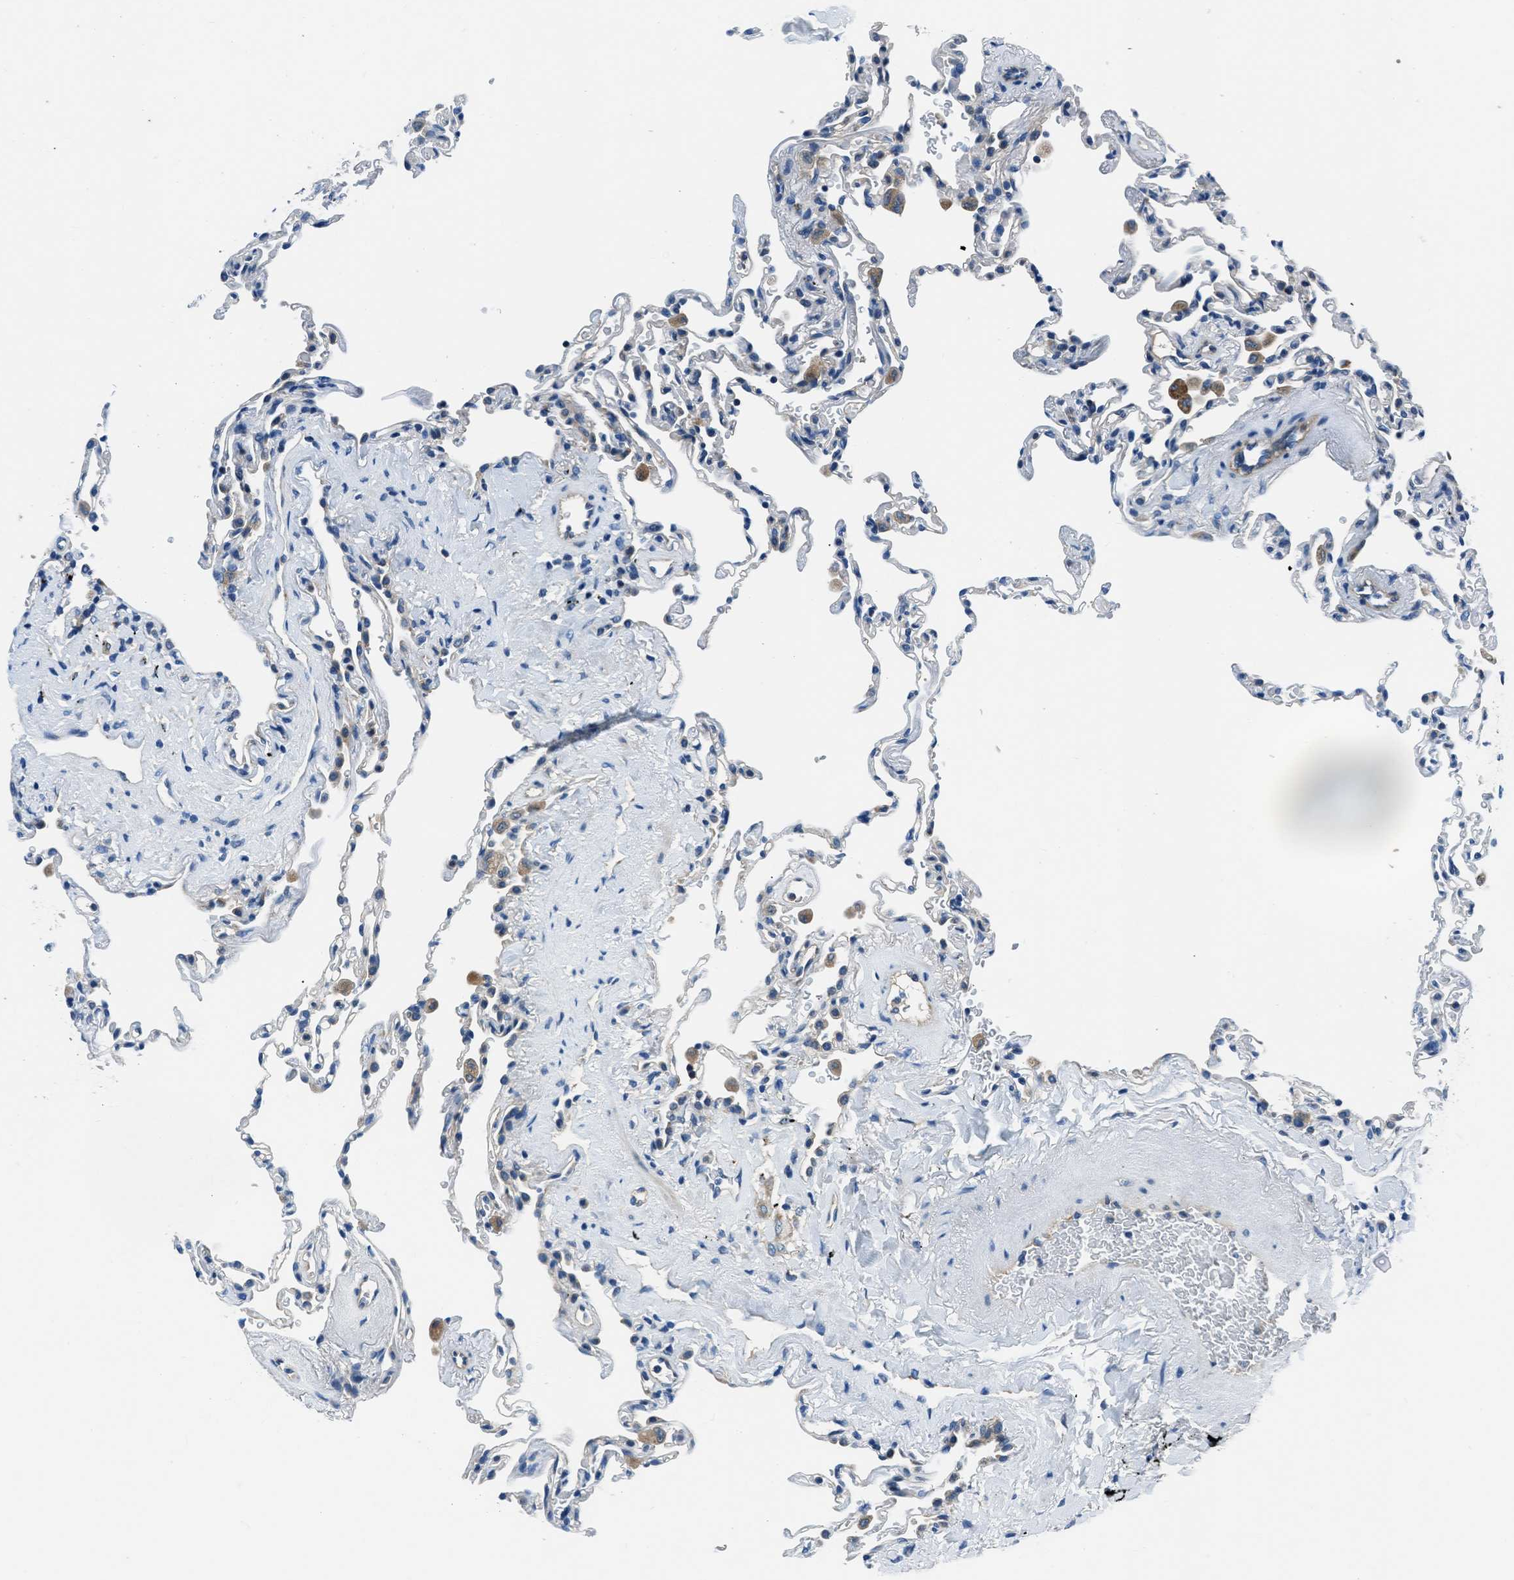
{"staining": {"intensity": "weak", "quantity": "<25%", "location": "cytoplasmic/membranous"}, "tissue": "lung", "cell_type": "Alveolar cells", "image_type": "normal", "snomed": [{"axis": "morphology", "description": "Normal tissue, NOS"}, {"axis": "topography", "description": "Lung"}], "caption": "Histopathology image shows no protein staining in alveolar cells of unremarkable lung. (Immunohistochemistry (ihc), brightfield microscopy, high magnification).", "gene": "SLC38A6", "patient": {"sex": "male", "age": 59}}